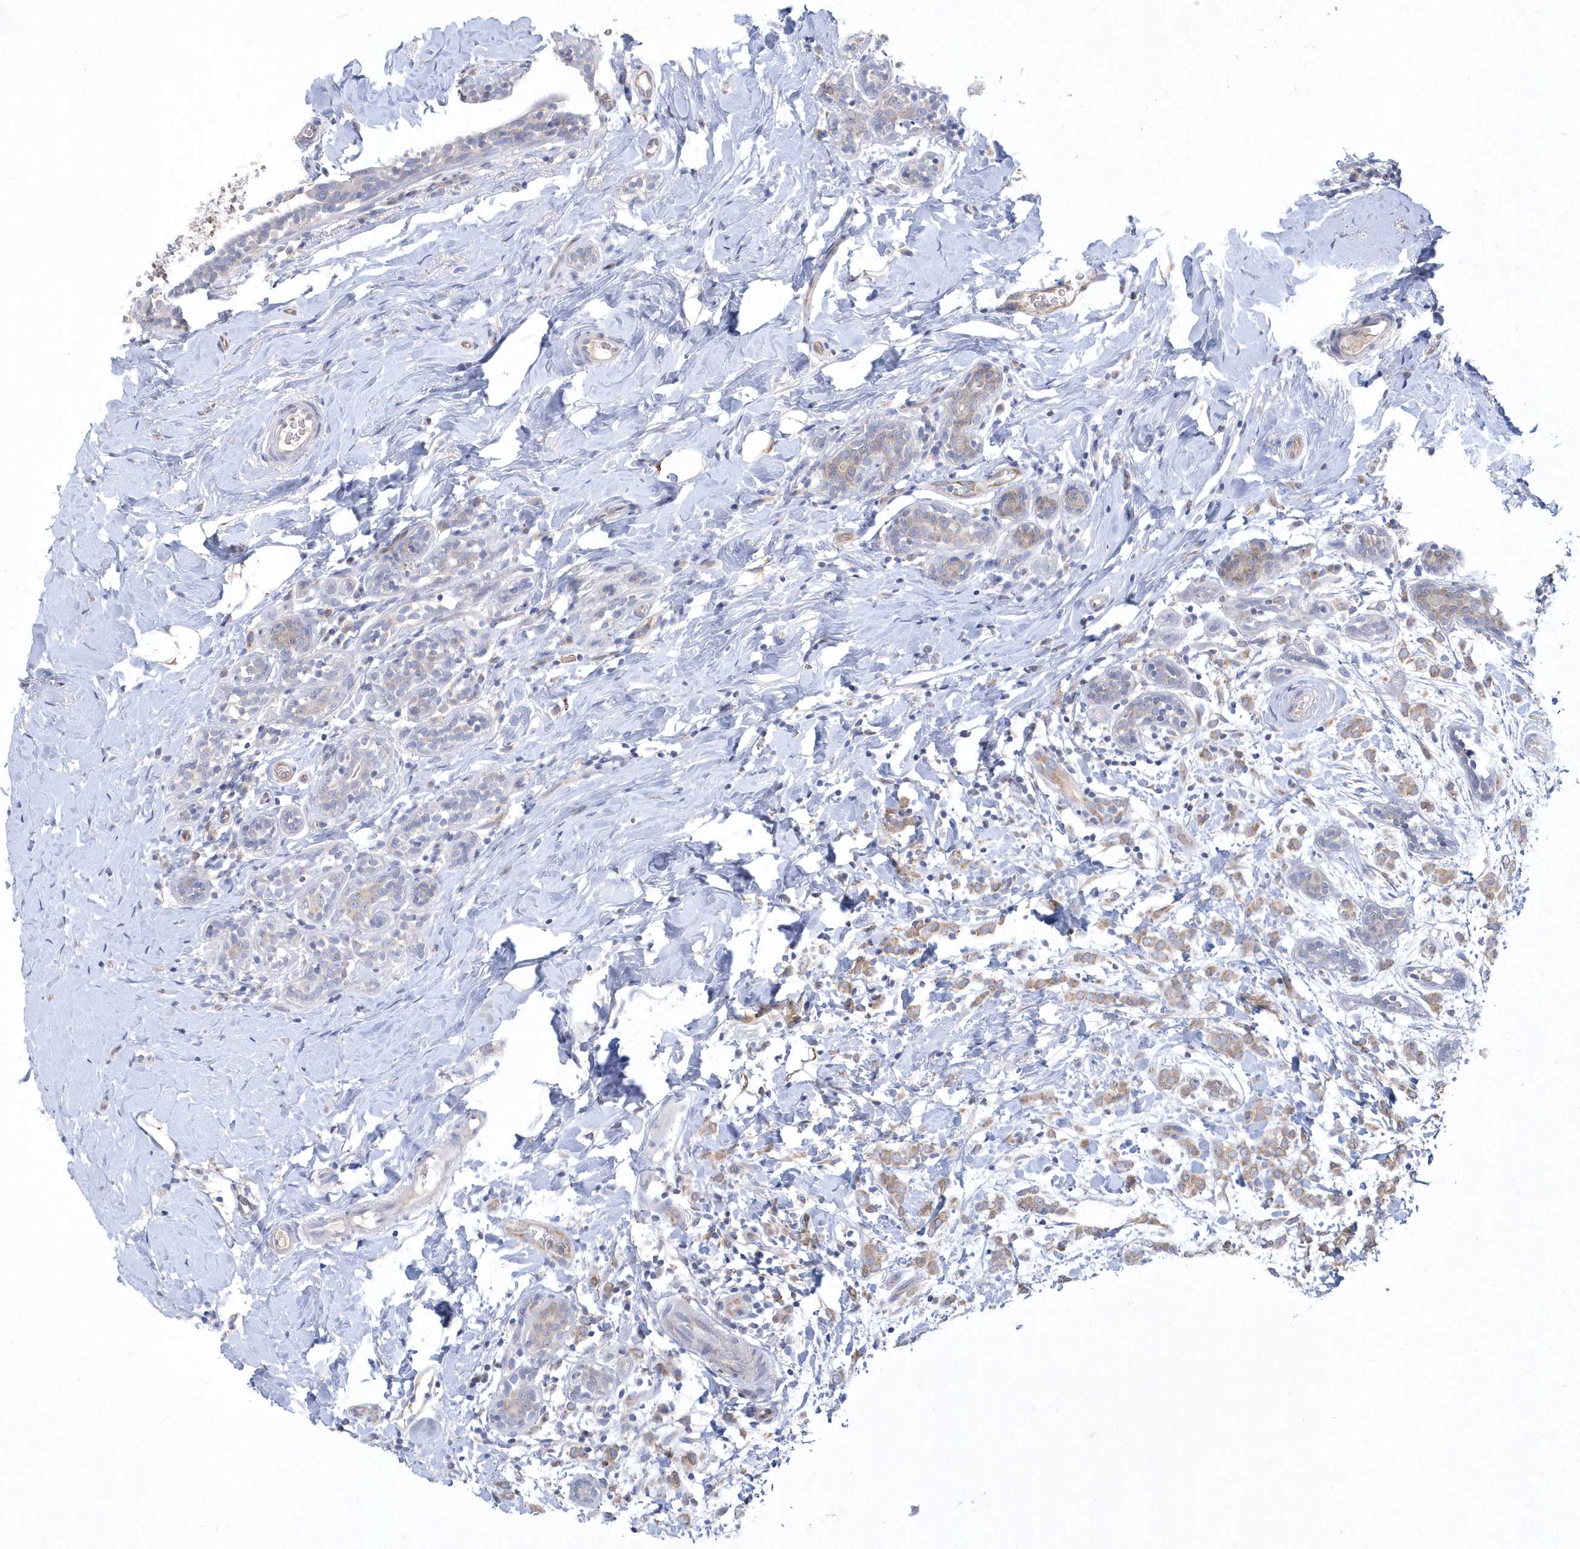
{"staining": {"intensity": "weak", "quantity": "25%-75%", "location": "cytoplasmic/membranous"}, "tissue": "breast cancer", "cell_type": "Tumor cells", "image_type": "cancer", "snomed": [{"axis": "morphology", "description": "Normal tissue, NOS"}, {"axis": "morphology", "description": "Lobular carcinoma"}, {"axis": "topography", "description": "Breast"}], "caption": "Immunohistochemical staining of human breast lobular carcinoma shows weak cytoplasmic/membranous protein positivity in approximately 25%-75% of tumor cells.", "gene": "DGAT1", "patient": {"sex": "female", "age": 47}}